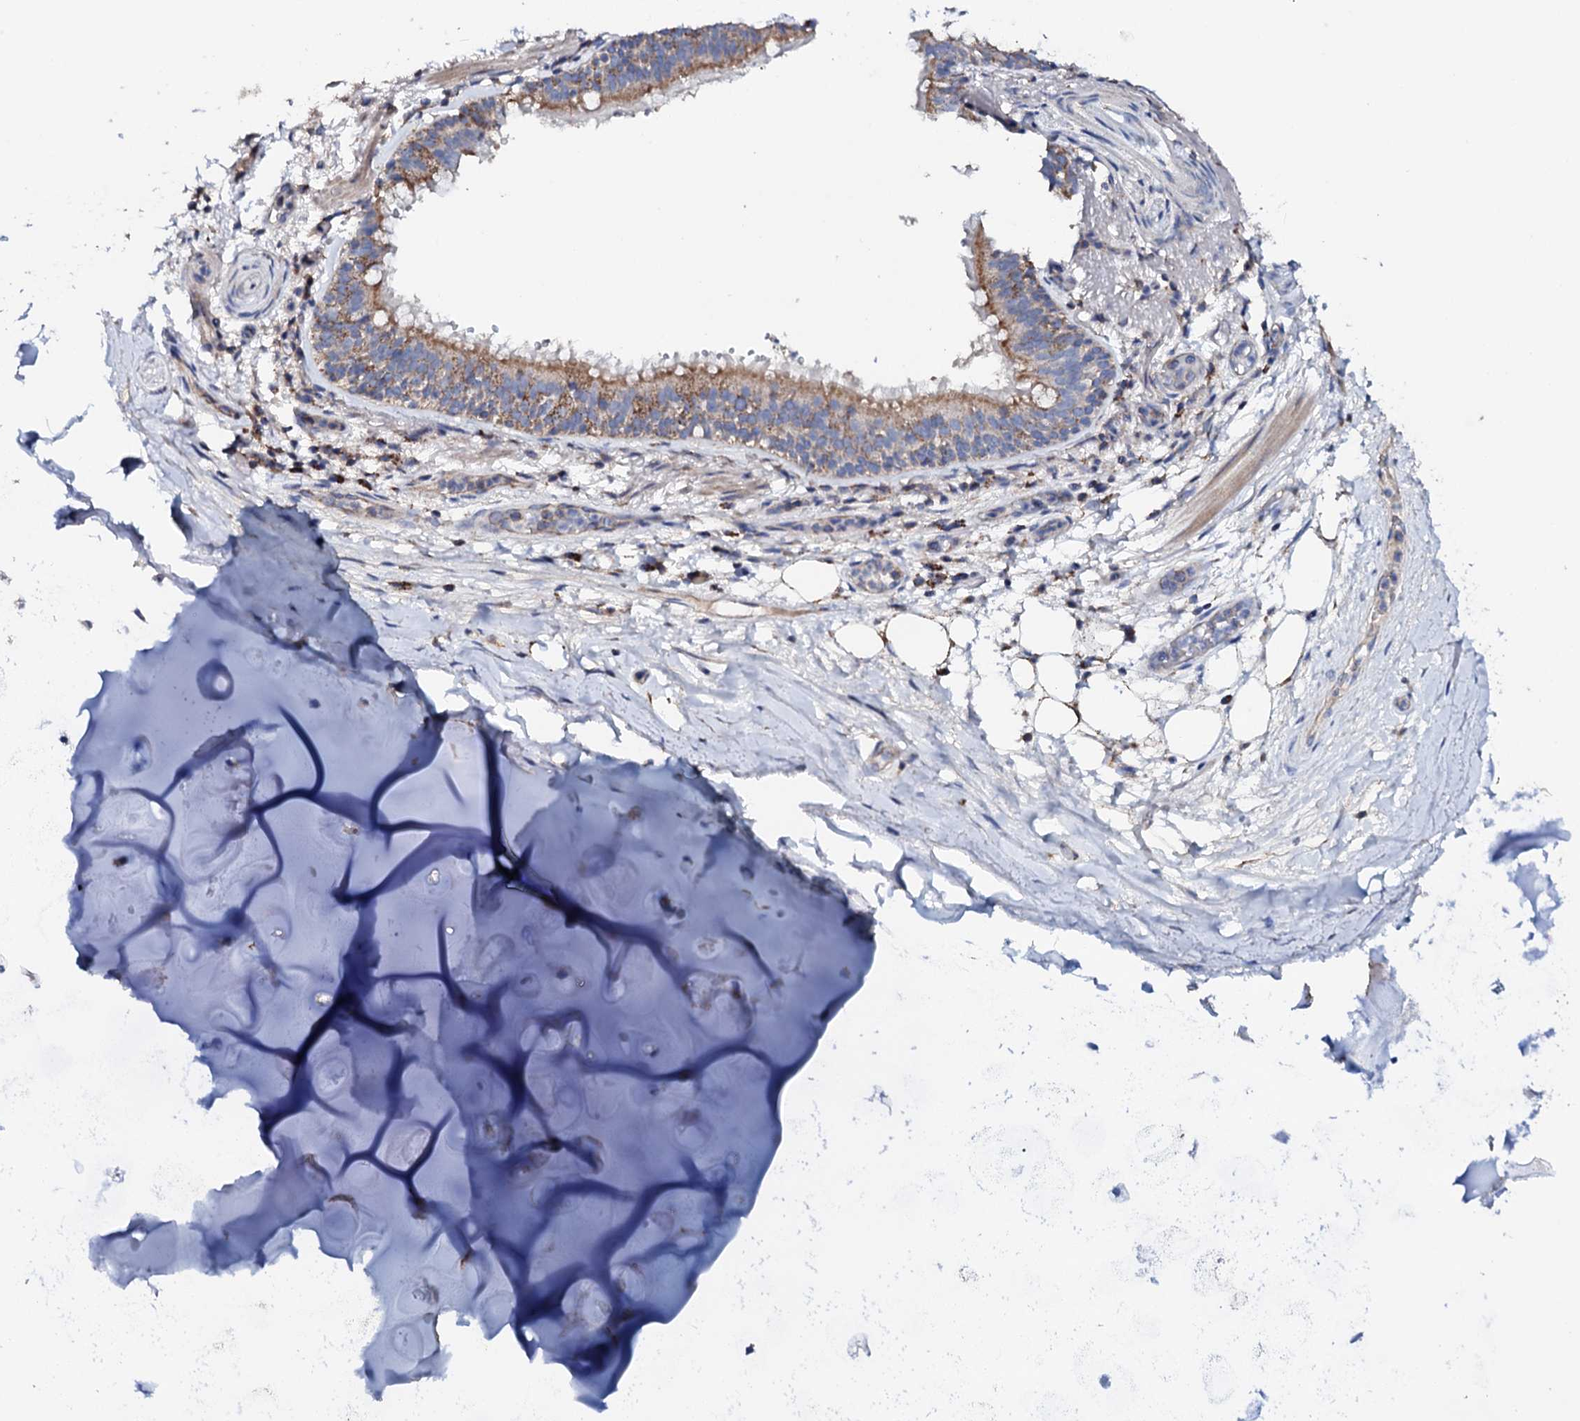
{"staining": {"intensity": "moderate", "quantity": "<25%", "location": "cytoplasmic/membranous"}, "tissue": "adipose tissue", "cell_type": "Adipocytes", "image_type": "normal", "snomed": [{"axis": "morphology", "description": "Normal tissue, NOS"}, {"axis": "topography", "description": "Lymph node"}, {"axis": "topography", "description": "Cartilage tissue"}, {"axis": "topography", "description": "Bronchus"}], "caption": "The histopathology image exhibits a brown stain indicating the presence of a protein in the cytoplasmic/membranous of adipocytes in adipose tissue. The staining is performed using DAB brown chromogen to label protein expression. The nuclei are counter-stained blue using hematoxylin.", "gene": "TCAF2C", "patient": {"sex": "male", "age": 63}}